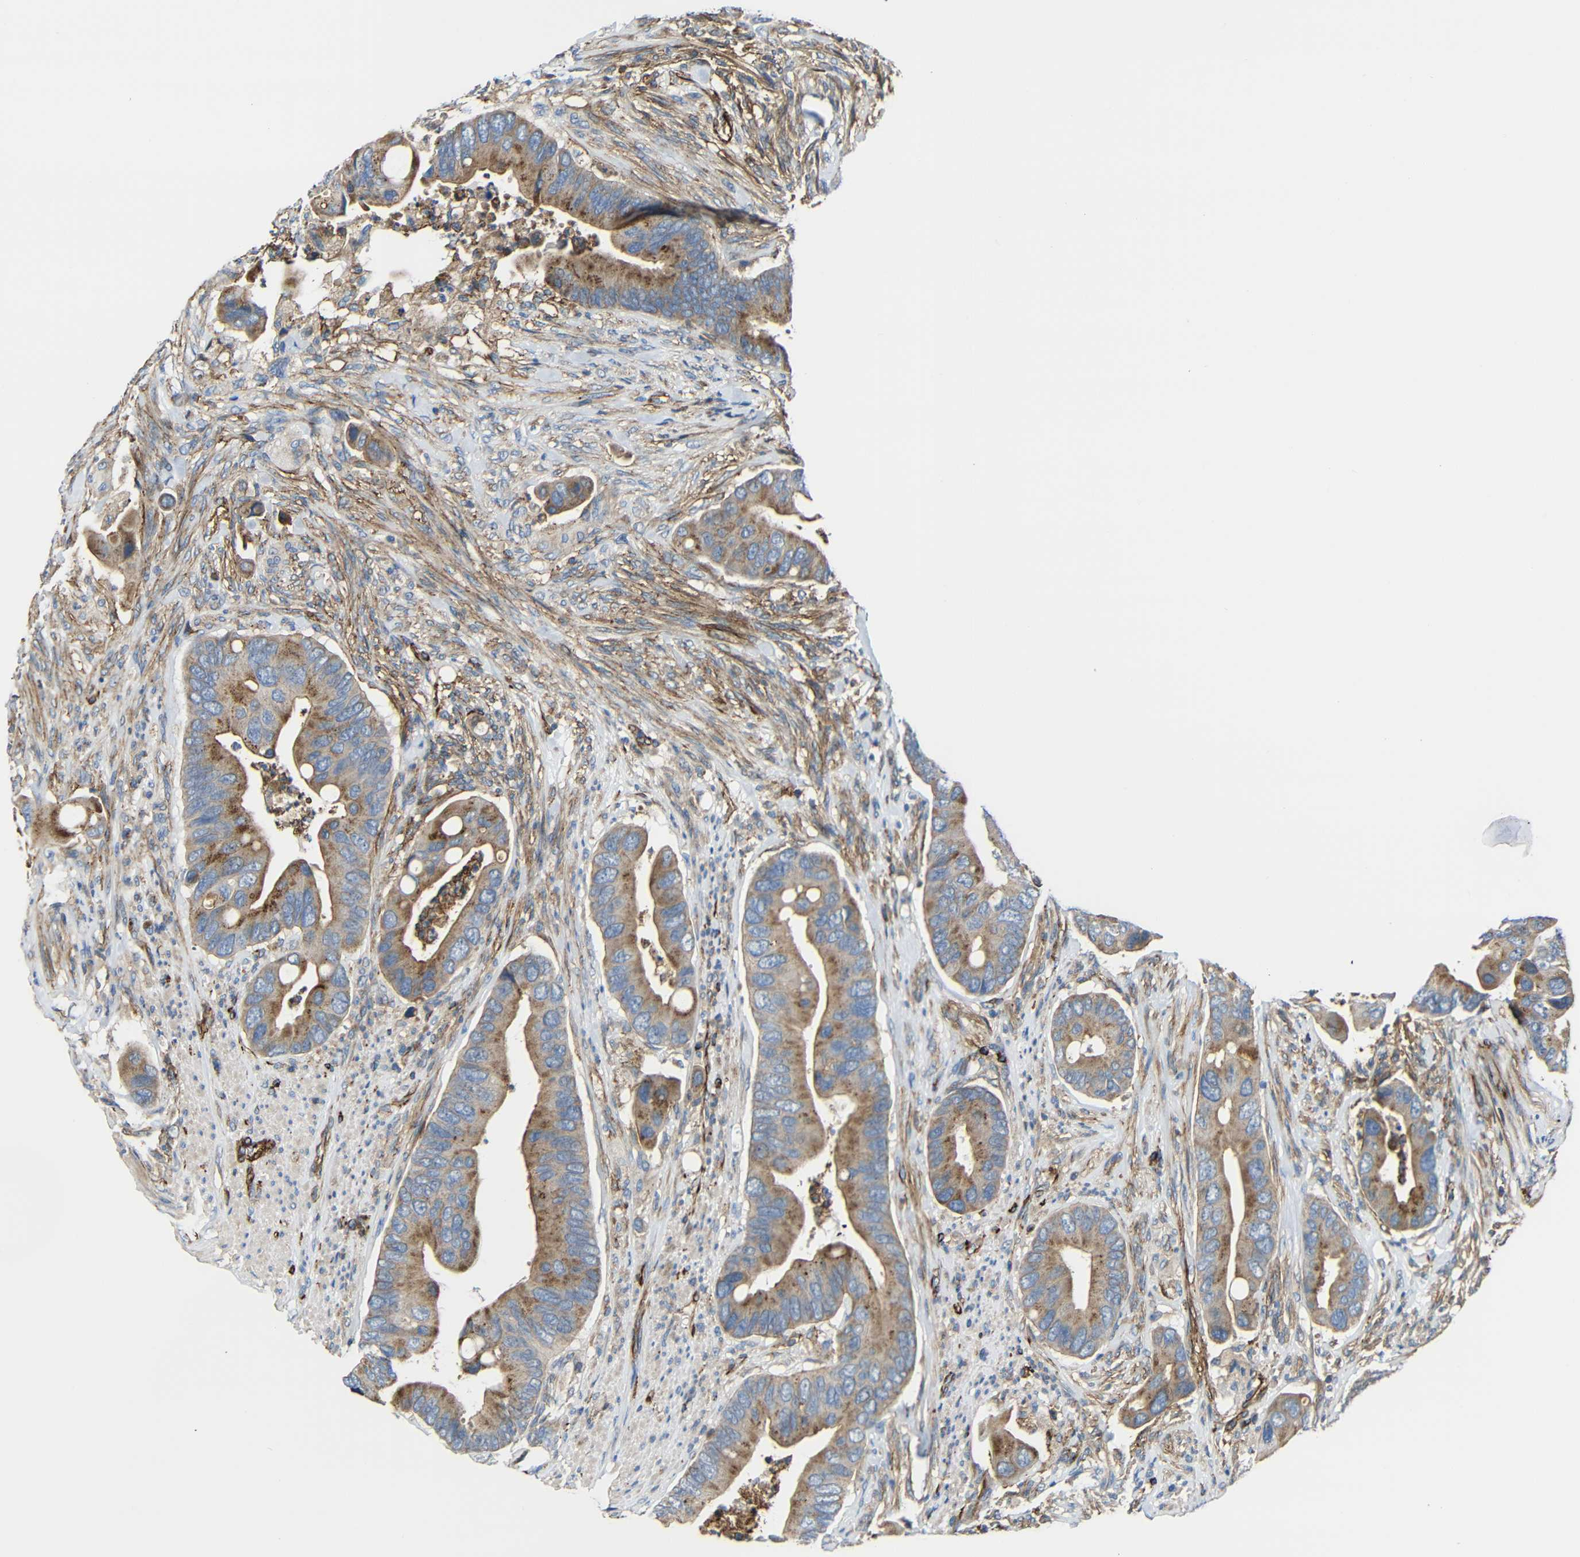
{"staining": {"intensity": "moderate", "quantity": ">75%", "location": "cytoplasmic/membranous"}, "tissue": "colorectal cancer", "cell_type": "Tumor cells", "image_type": "cancer", "snomed": [{"axis": "morphology", "description": "Adenocarcinoma, NOS"}, {"axis": "topography", "description": "Rectum"}], "caption": "Tumor cells demonstrate moderate cytoplasmic/membranous positivity in about >75% of cells in adenocarcinoma (colorectal).", "gene": "IGSF10", "patient": {"sex": "female", "age": 57}}